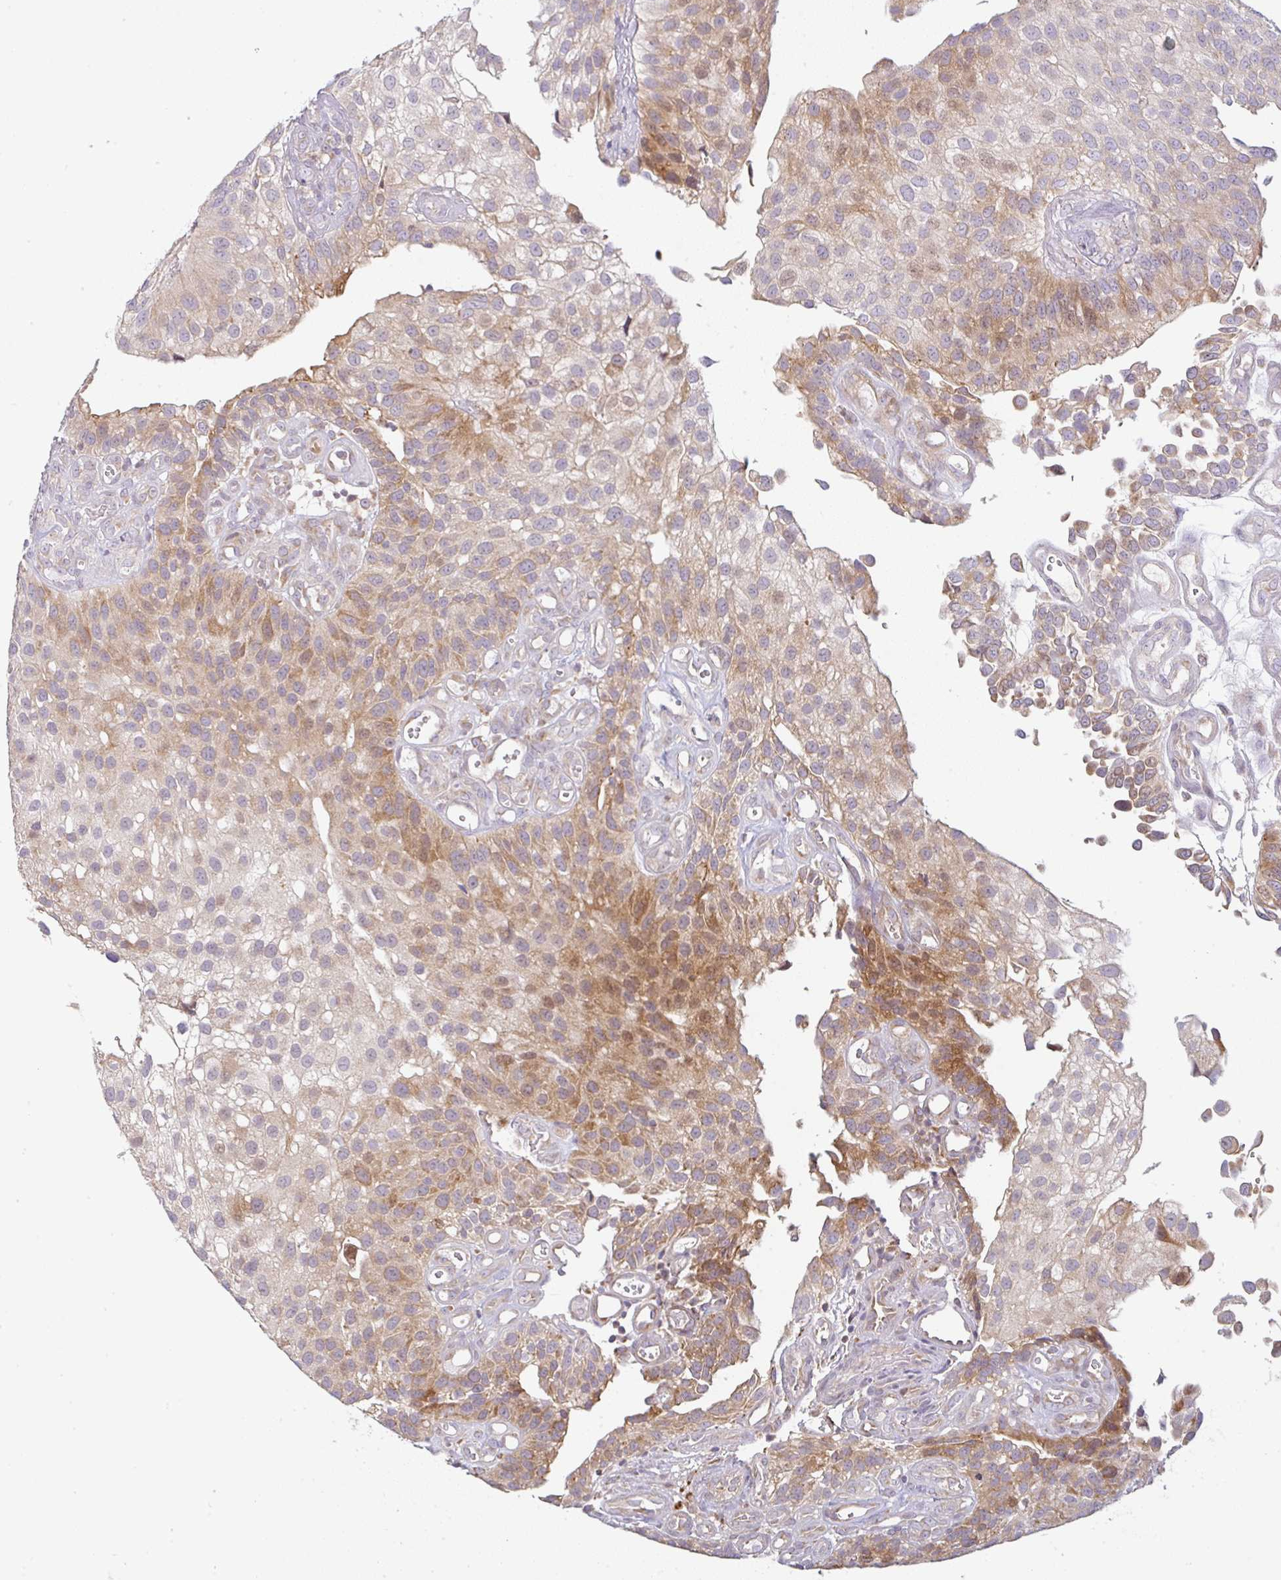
{"staining": {"intensity": "moderate", "quantity": "25%-75%", "location": "cytoplasmic/membranous"}, "tissue": "urothelial cancer", "cell_type": "Tumor cells", "image_type": "cancer", "snomed": [{"axis": "morphology", "description": "Urothelial carcinoma, NOS"}, {"axis": "topography", "description": "Urinary bladder"}], "caption": "Transitional cell carcinoma was stained to show a protein in brown. There is medium levels of moderate cytoplasmic/membranous expression in about 25%-75% of tumor cells. (DAB IHC, brown staining for protein, blue staining for nuclei).", "gene": "MOB1A", "patient": {"sex": "male", "age": 87}}